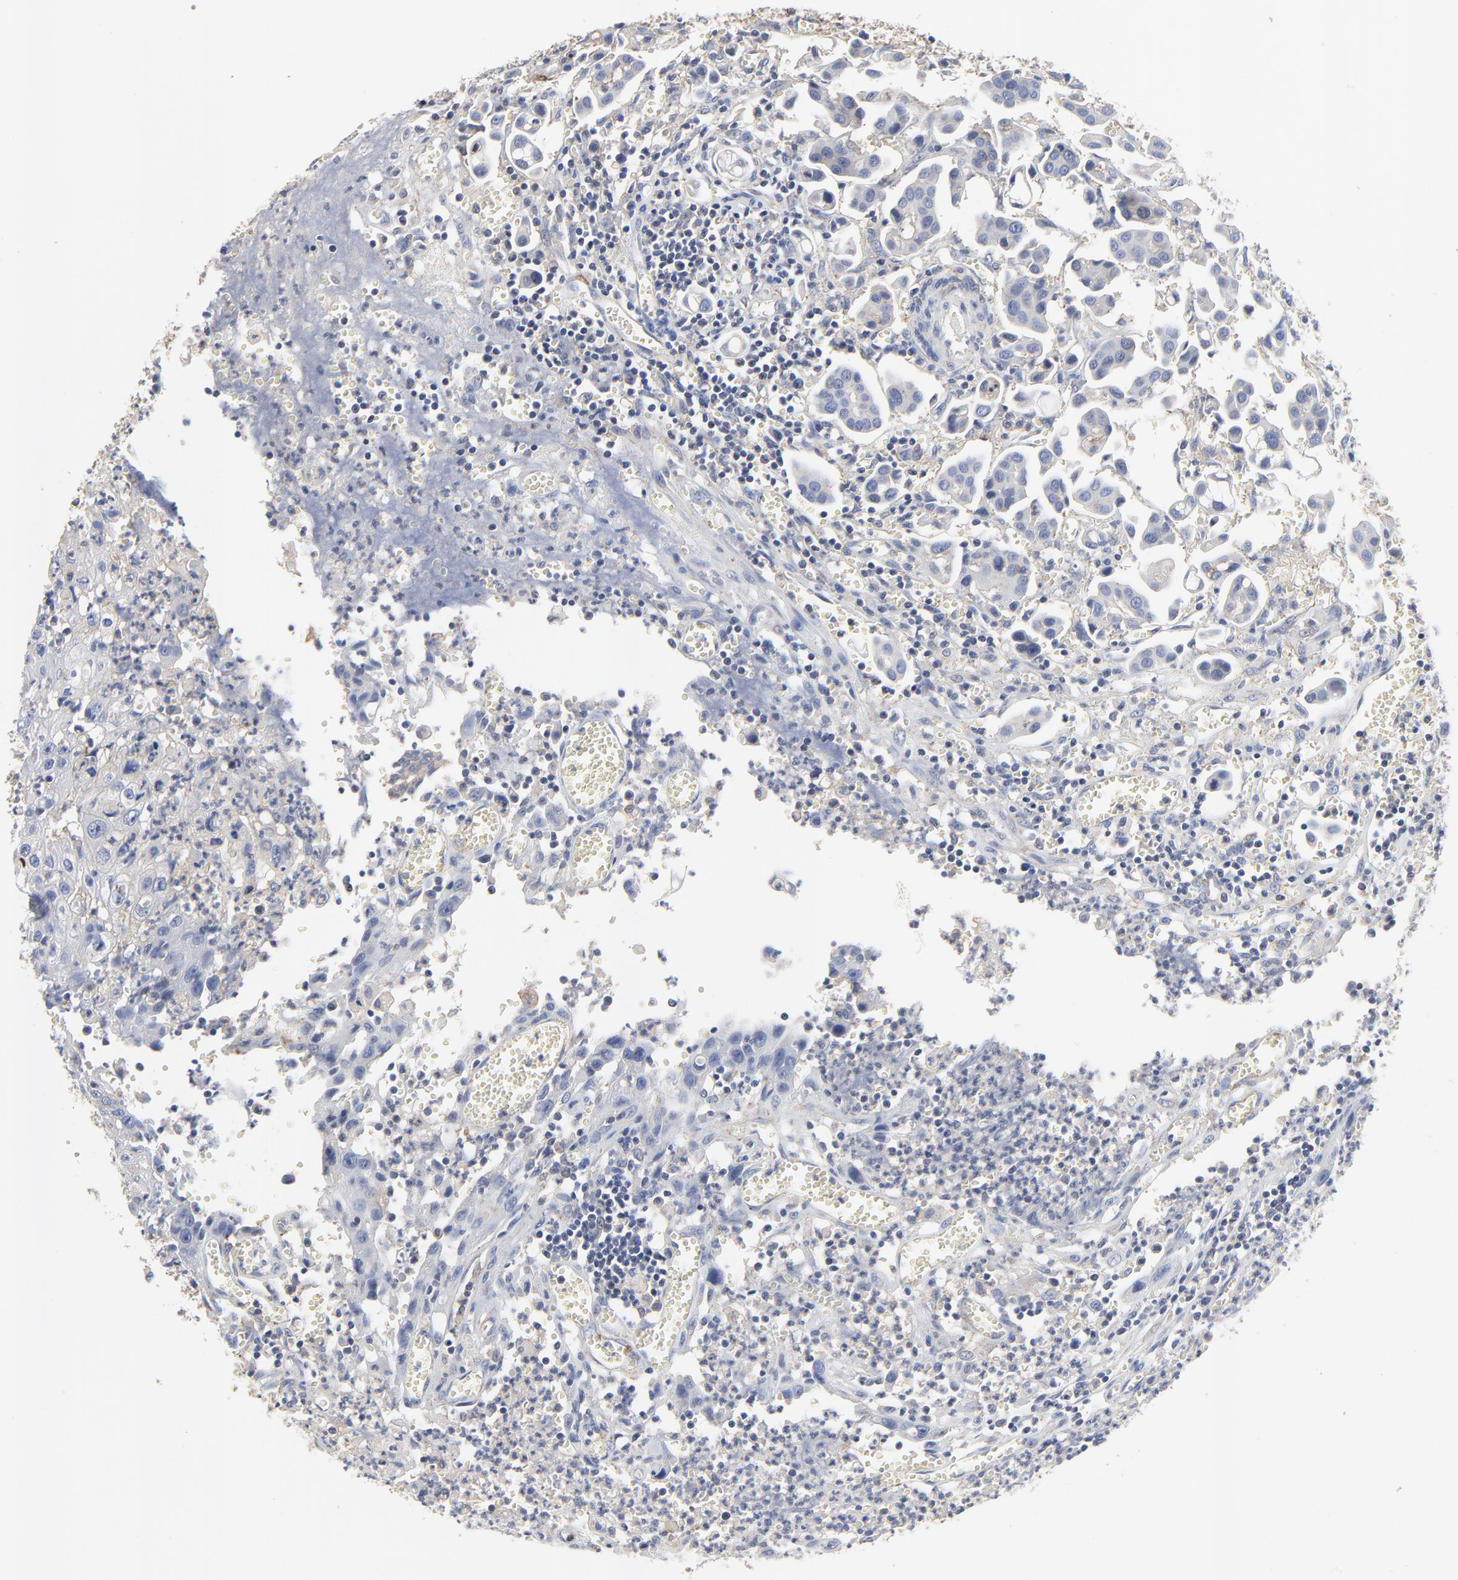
{"staining": {"intensity": "moderate", "quantity": ">75%", "location": "cytoplasmic/membranous"}, "tissue": "urothelial cancer", "cell_type": "Tumor cells", "image_type": "cancer", "snomed": [{"axis": "morphology", "description": "Urothelial carcinoma, High grade"}, {"axis": "topography", "description": "Urinary bladder"}], "caption": "This is an image of immunohistochemistry (IHC) staining of urothelial cancer, which shows moderate expression in the cytoplasmic/membranous of tumor cells.", "gene": "NXF3", "patient": {"sex": "male", "age": 66}}